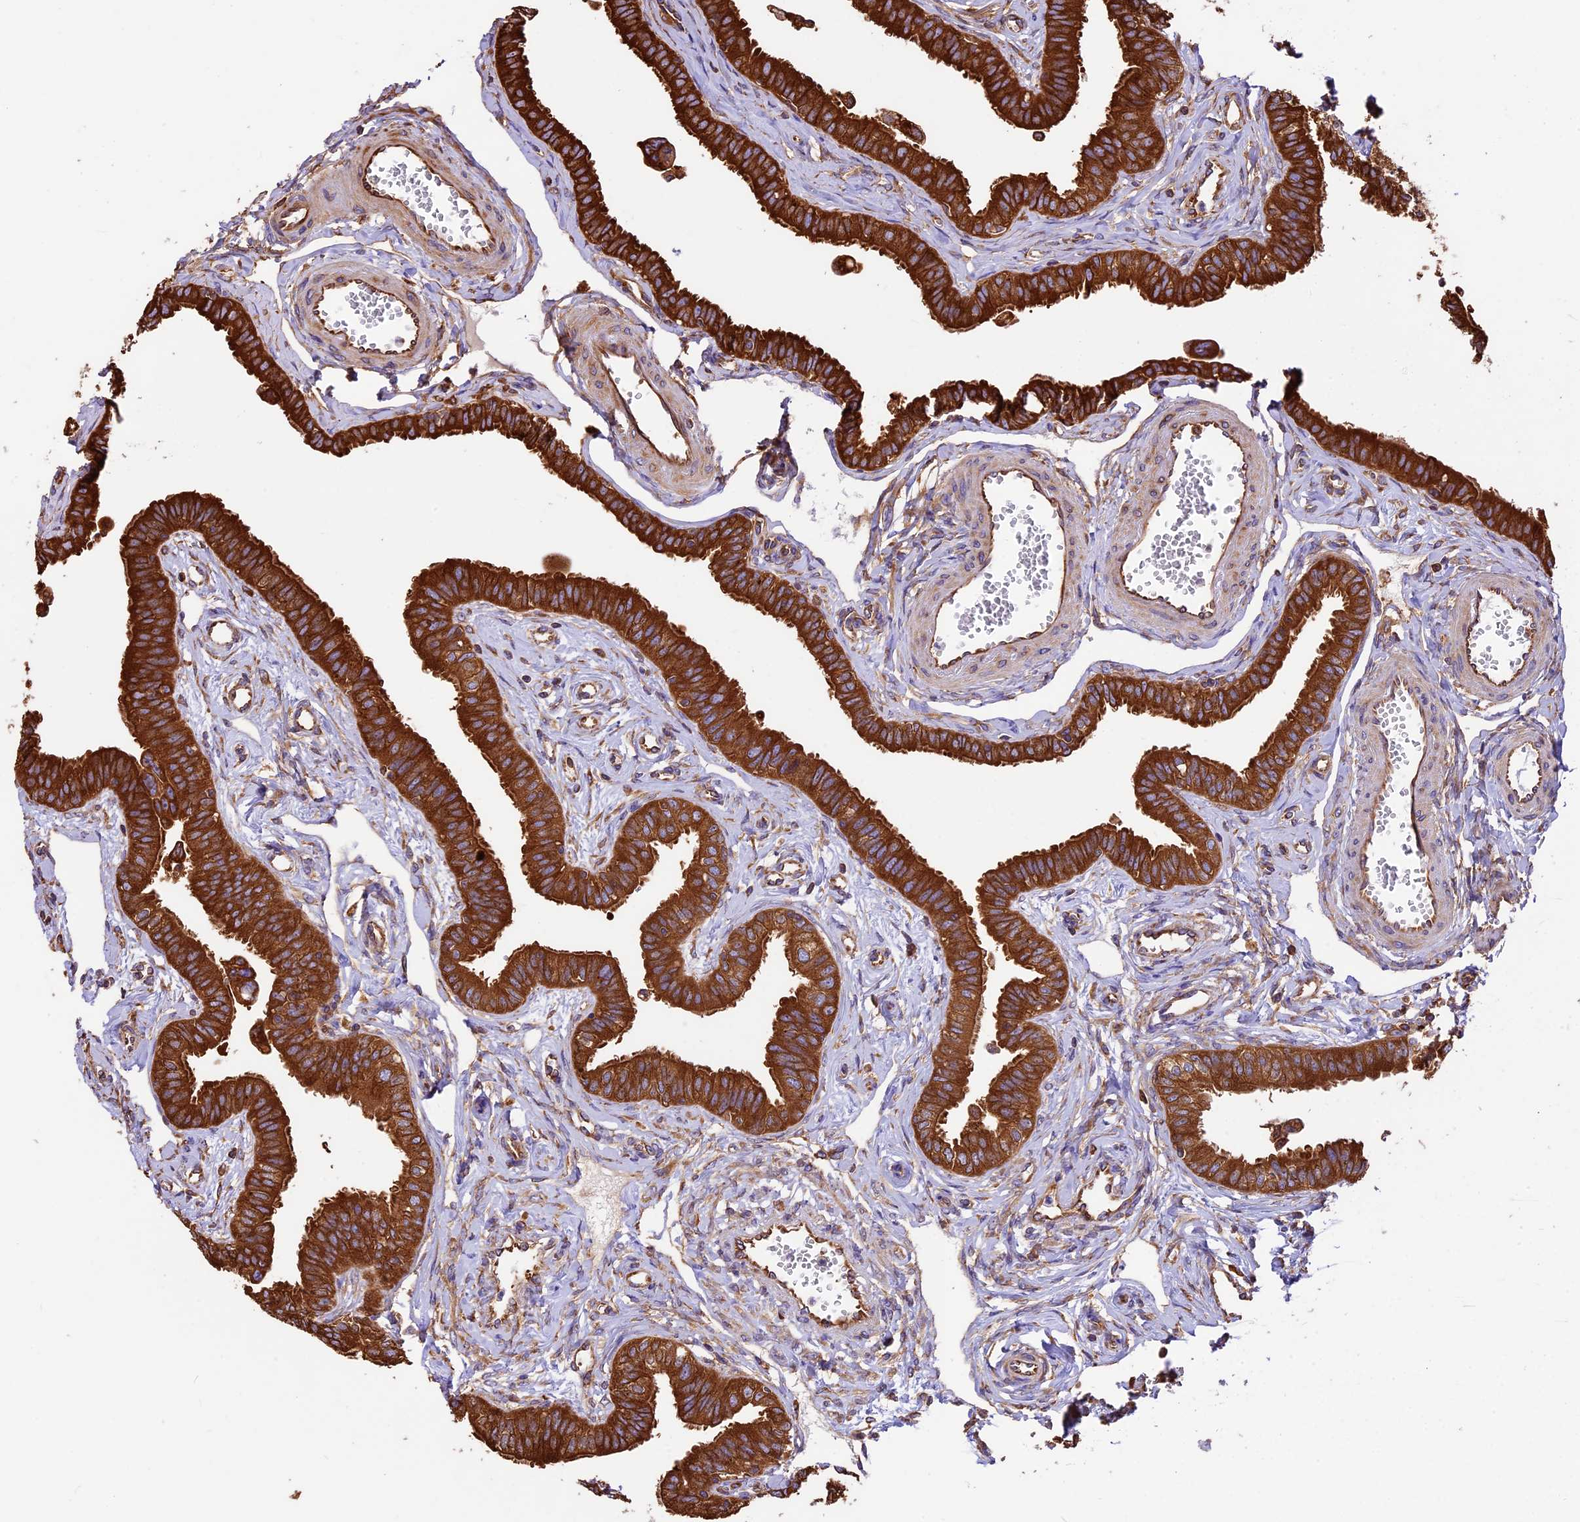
{"staining": {"intensity": "strong", "quantity": ">75%", "location": "cytoplasmic/membranous"}, "tissue": "fallopian tube", "cell_type": "Glandular cells", "image_type": "normal", "snomed": [{"axis": "morphology", "description": "Normal tissue, NOS"}, {"axis": "morphology", "description": "Carcinoma, NOS"}, {"axis": "topography", "description": "Fallopian tube"}, {"axis": "topography", "description": "Ovary"}], "caption": "IHC micrograph of unremarkable fallopian tube: human fallopian tube stained using immunohistochemistry shows high levels of strong protein expression localized specifically in the cytoplasmic/membranous of glandular cells, appearing as a cytoplasmic/membranous brown color.", "gene": "KARS1", "patient": {"sex": "female", "age": 59}}